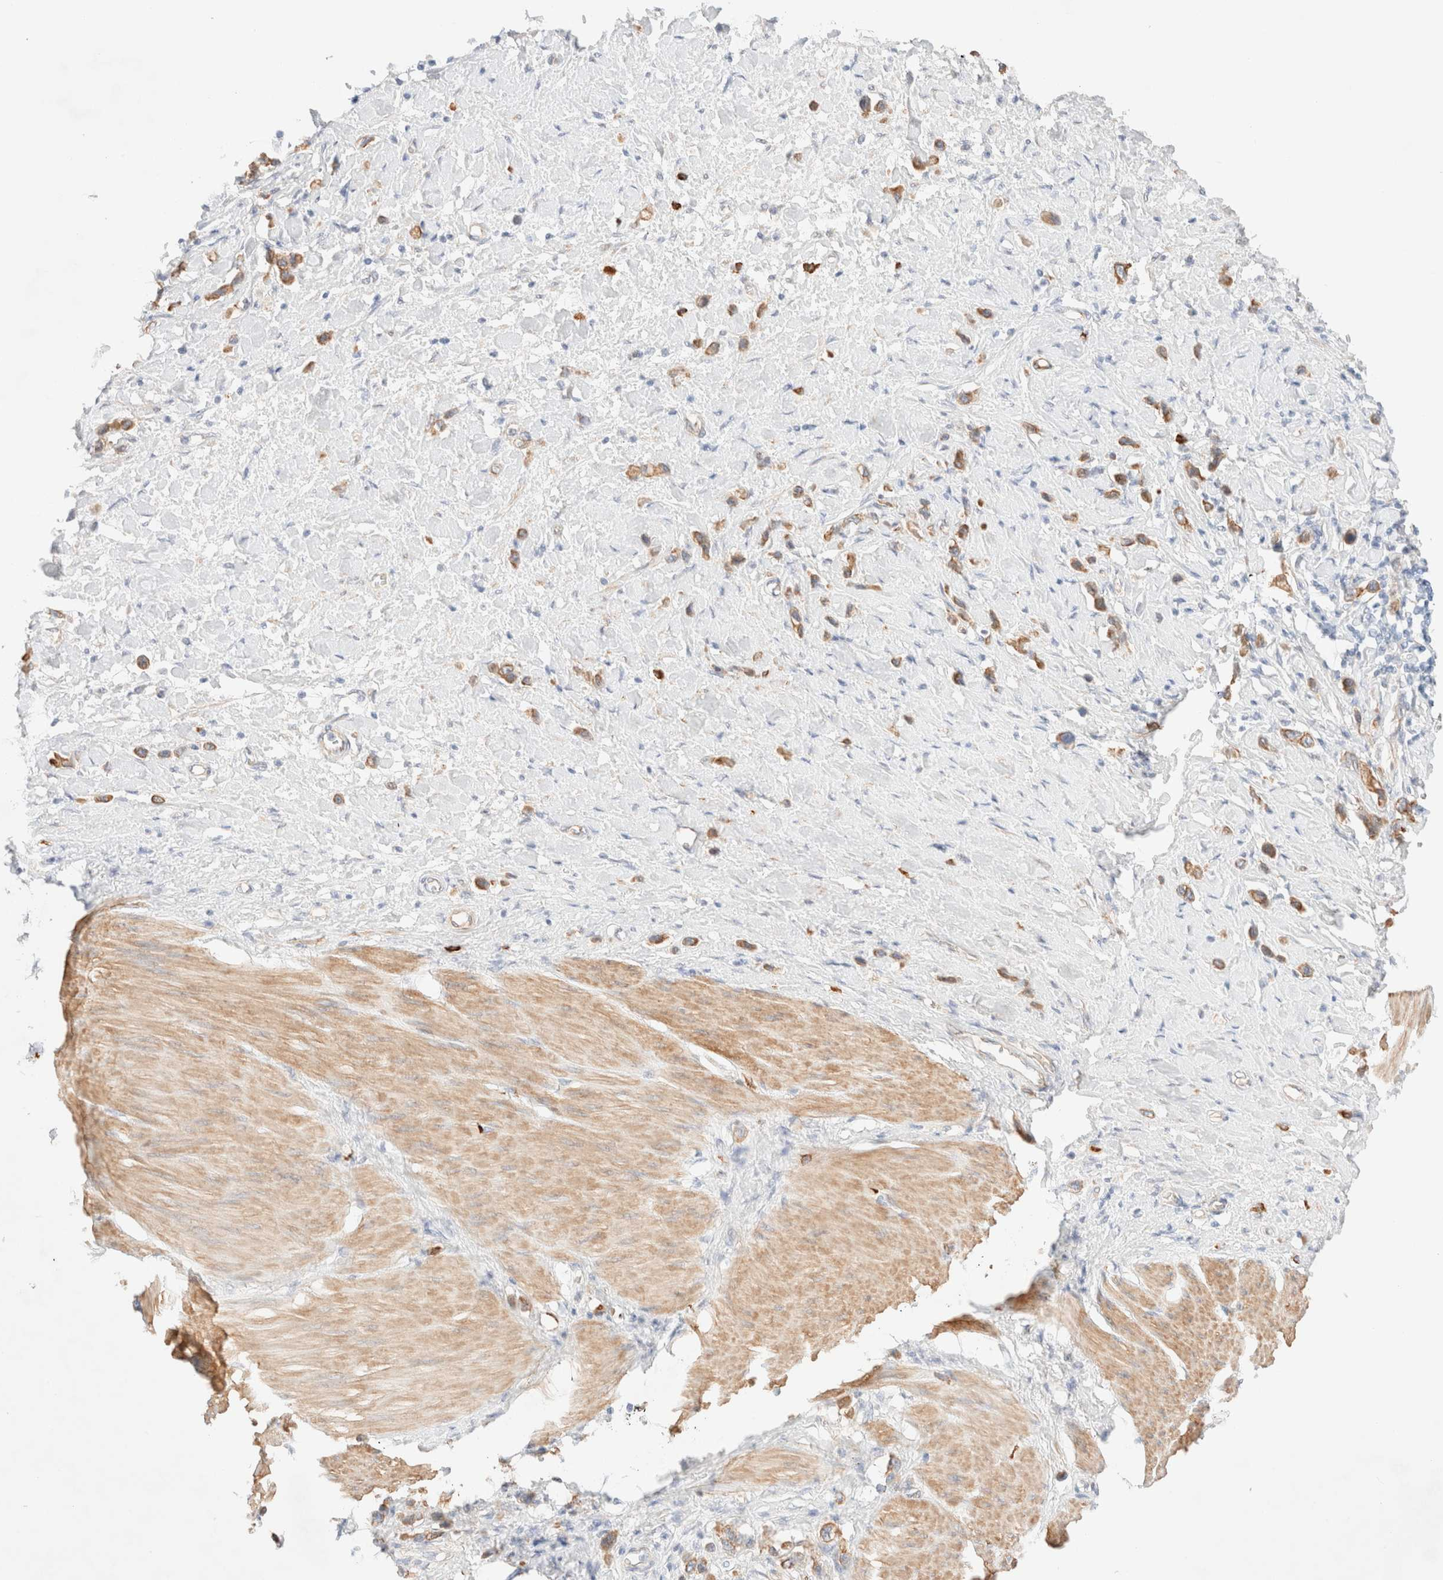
{"staining": {"intensity": "moderate", "quantity": ">75%", "location": "cytoplasmic/membranous"}, "tissue": "stomach cancer", "cell_type": "Tumor cells", "image_type": "cancer", "snomed": [{"axis": "morphology", "description": "Adenocarcinoma, NOS"}, {"axis": "topography", "description": "Stomach"}], "caption": "The photomicrograph displays a brown stain indicating the presence of a protein in the cytoplasmic/membranous of tumor cells in stomach adenocarcinoma.", "gene": "NIBAN2", "patient": {"sex": "female", "age": 65}}